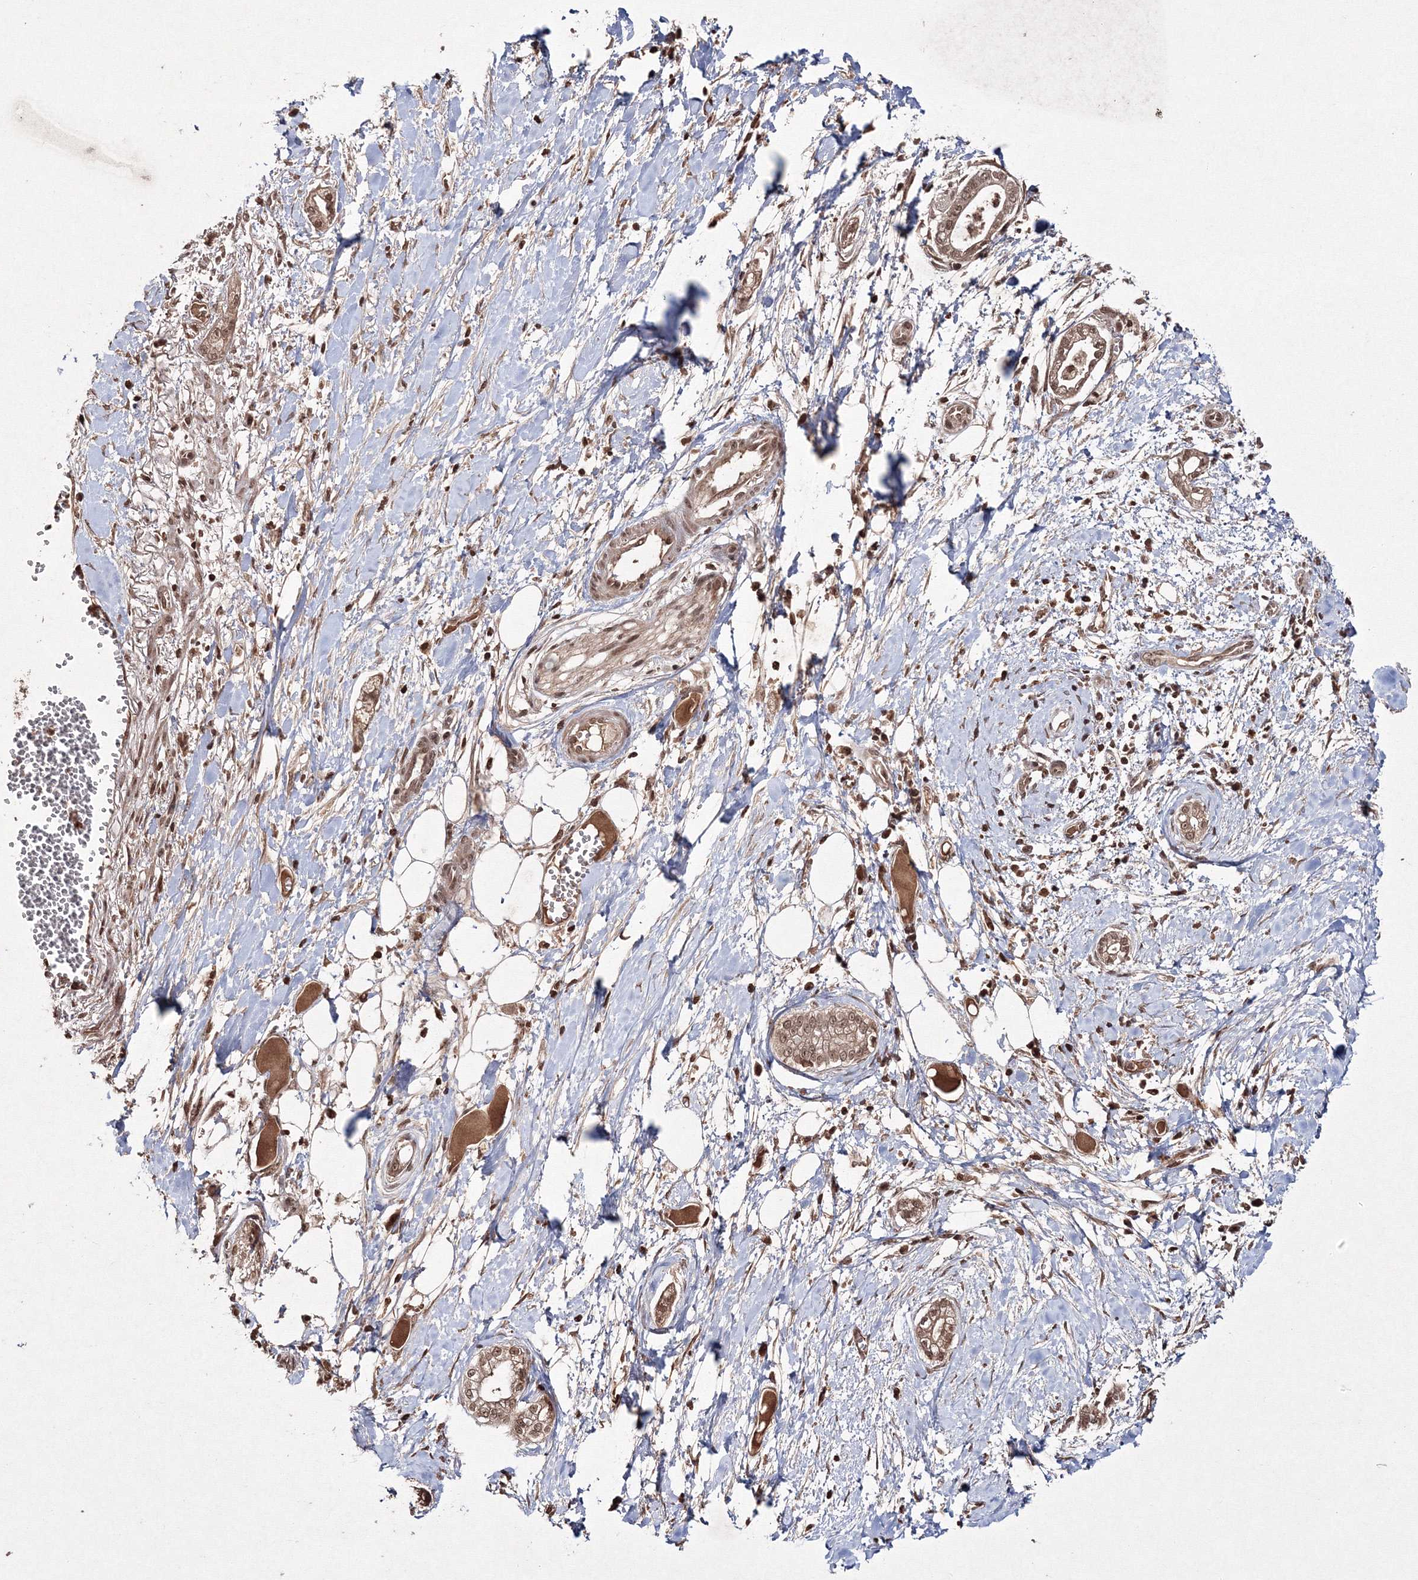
{"staining": {"intensity": "moderate", "quantity": ">75%", "location": "cytoplasmic/membranous,nuclear"}, "tissue": "pancreatic cancer", "cell_type": "Tumor cells", "image_type": "cancer", "snomed": [{"axis": "morphology", "description": "Adenocarcinoma, NOS"}, {"axis": "topography", "description": "Pancreas"}], "caption": "Pancreatic cancer was stained to show a protein in brown. There is medium levels of moderate cytoplasmic/membranous and nuclear positivity in approximately >75% of tumor cells.", "gene": "PEX13", "patient": {"sex": "male", "age": 68}}